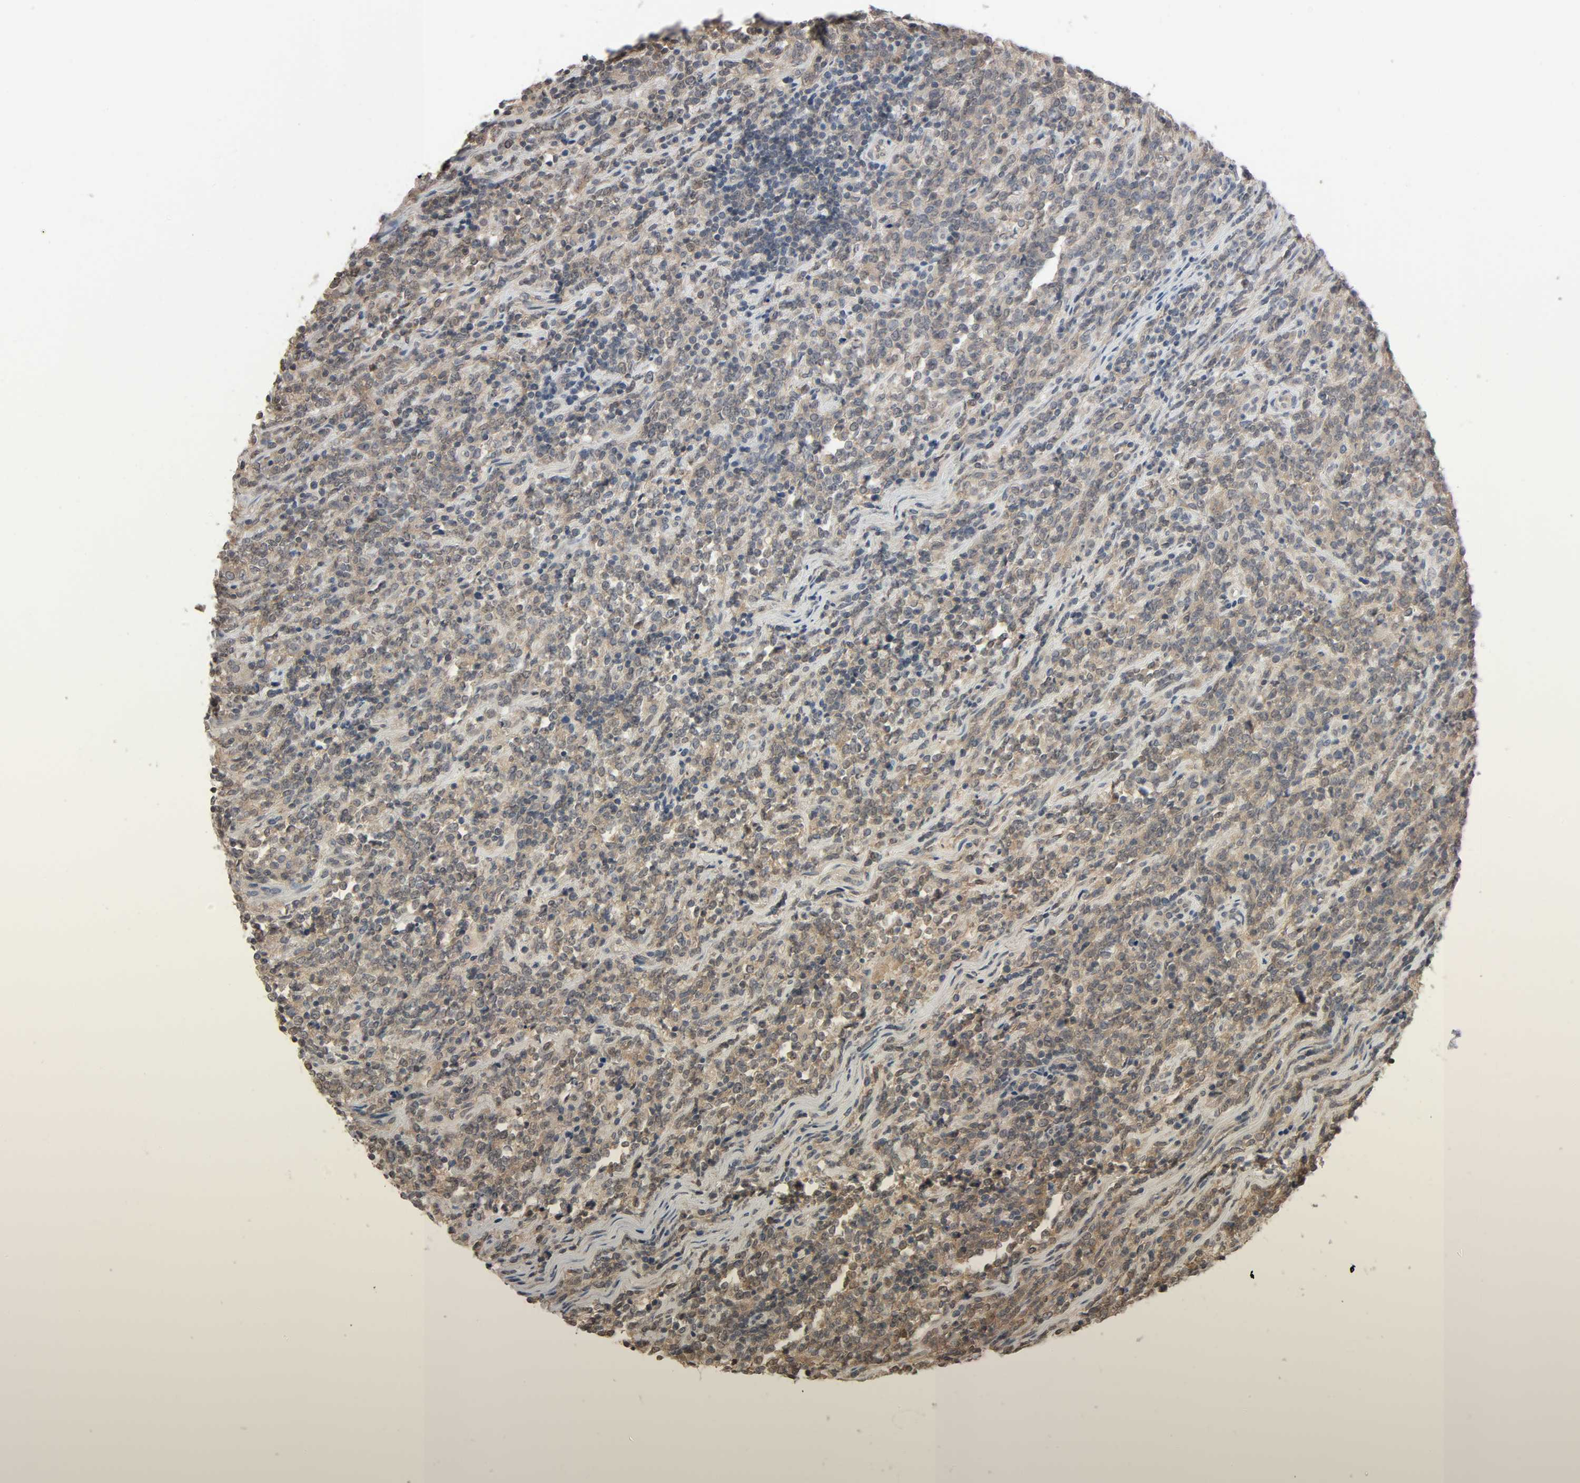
{"staining": {"intensity": "weak", "quantity": "25%-75%", "location": "cytoplasmic/membranous,nuclear"}, "tissue": "lymphoma", "cell_type": "Tumor cells", "image_type": "cancer", "snomed": [{"axis": "morphology", "description": "Malignant lymphoma, non-Hodgkin's type, High grade"}, {"axis": "topography", "description": "Soft tissue"}], "caption": "A brown stain labels weak cytoplasmic/membranous and nuclear positivity of a protein in human high-grade malignant lymphoma, non-Hodgkin's type tumor cells.", "gene": "NEDD8", "patient": {"sex": "male", "age": 18}}